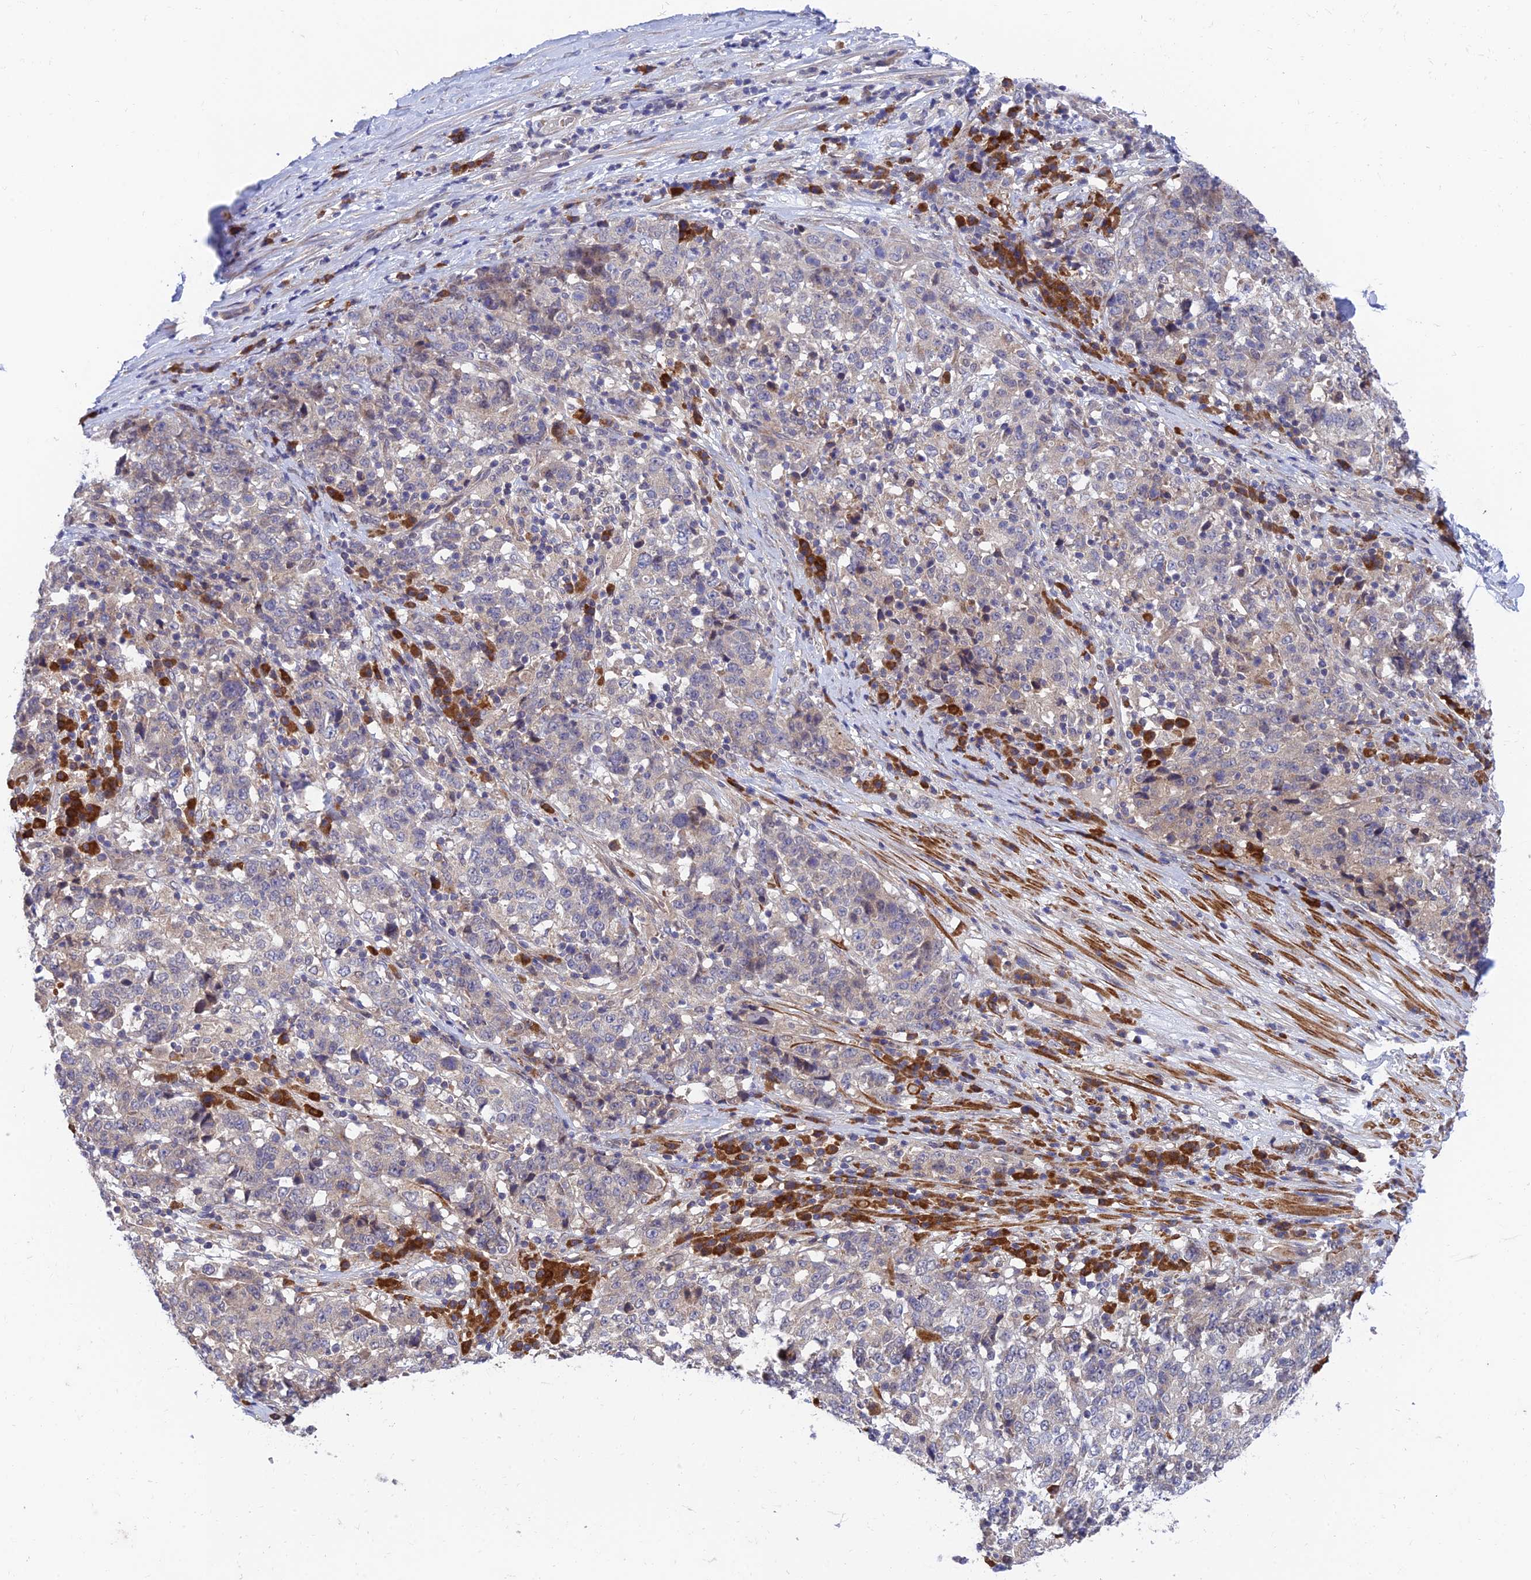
{"staining": {"intensity": "negative", "quantity": "none", "location": "none"}, "tissue": "stomach cancer", "cell_type": "Tumor cells", "image_type": "cancer", "snomed": [{"axis": "morphology", "description": "Adenocarcinoma, NOS"}, {"axis": "topography", "description": "Stomach"}], "caption": "Immunohistochemical staining of human stomach cancer reveals no significant positivity in tumor cells.", "gene": "UROS", "patient": {"sex": "male", "age": 59}}